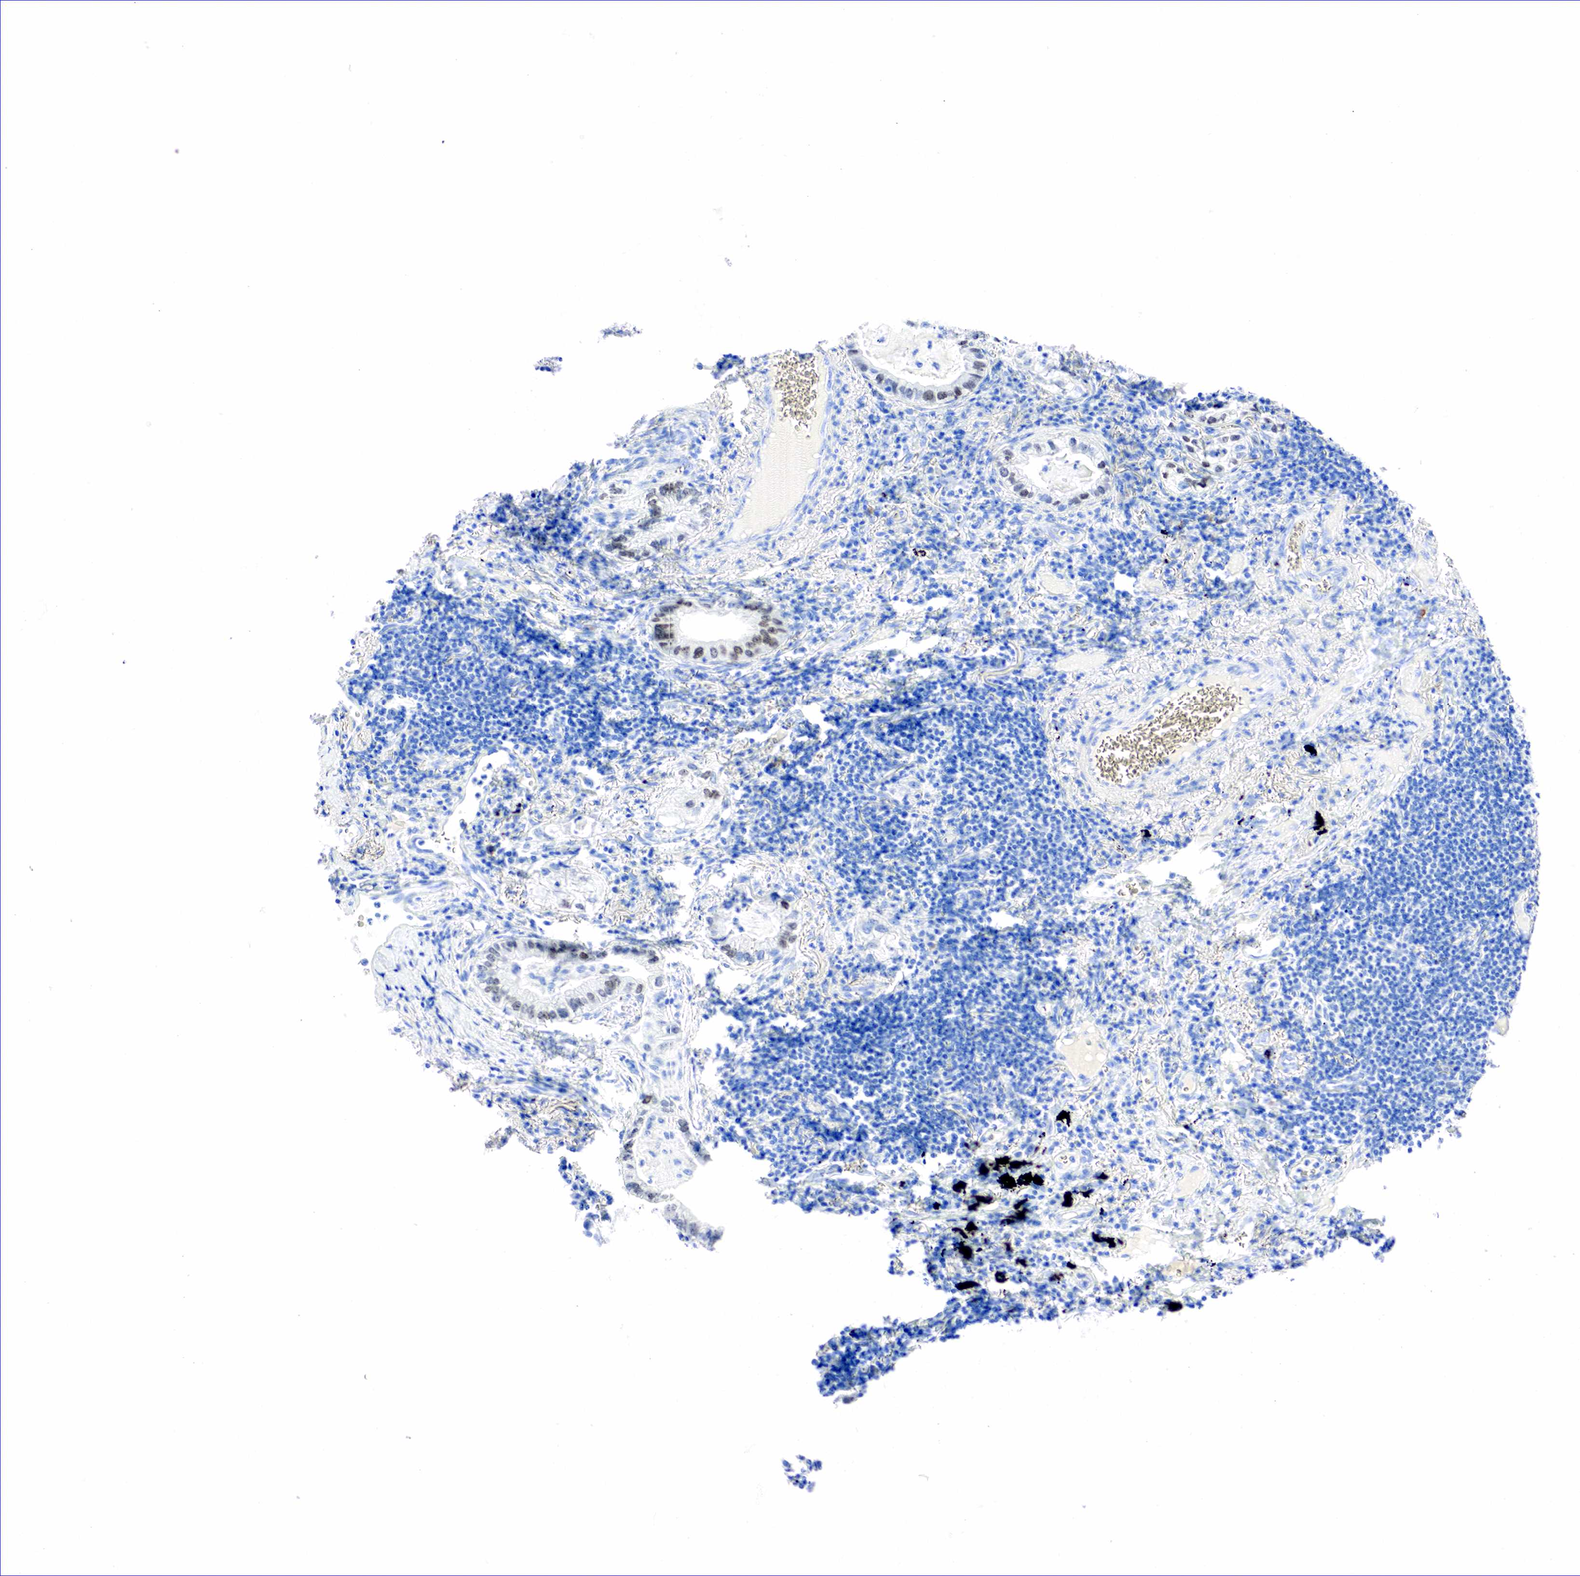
{"staining": {"intensity": "moderate", "quantity": "25%-75%", "location": "nuclear"}, "tissue": "lung cancer", "cell_type": "Tumor cells", "image_type": "cancer", "snomed": [{"axis": "morphology", "description": "Adenocarcinoma, NOS"}, {"axis": "topography", "description": "Lung"}], "caption": "IHC (DAB) staining of human lung cancer (adenocarcinoma) demonstrates moderate nuclear protein staining in approximately 25%-75% of tumor cells.", "gene": "NKX2-1", "patient": {"sex": "female", "age": 50}}